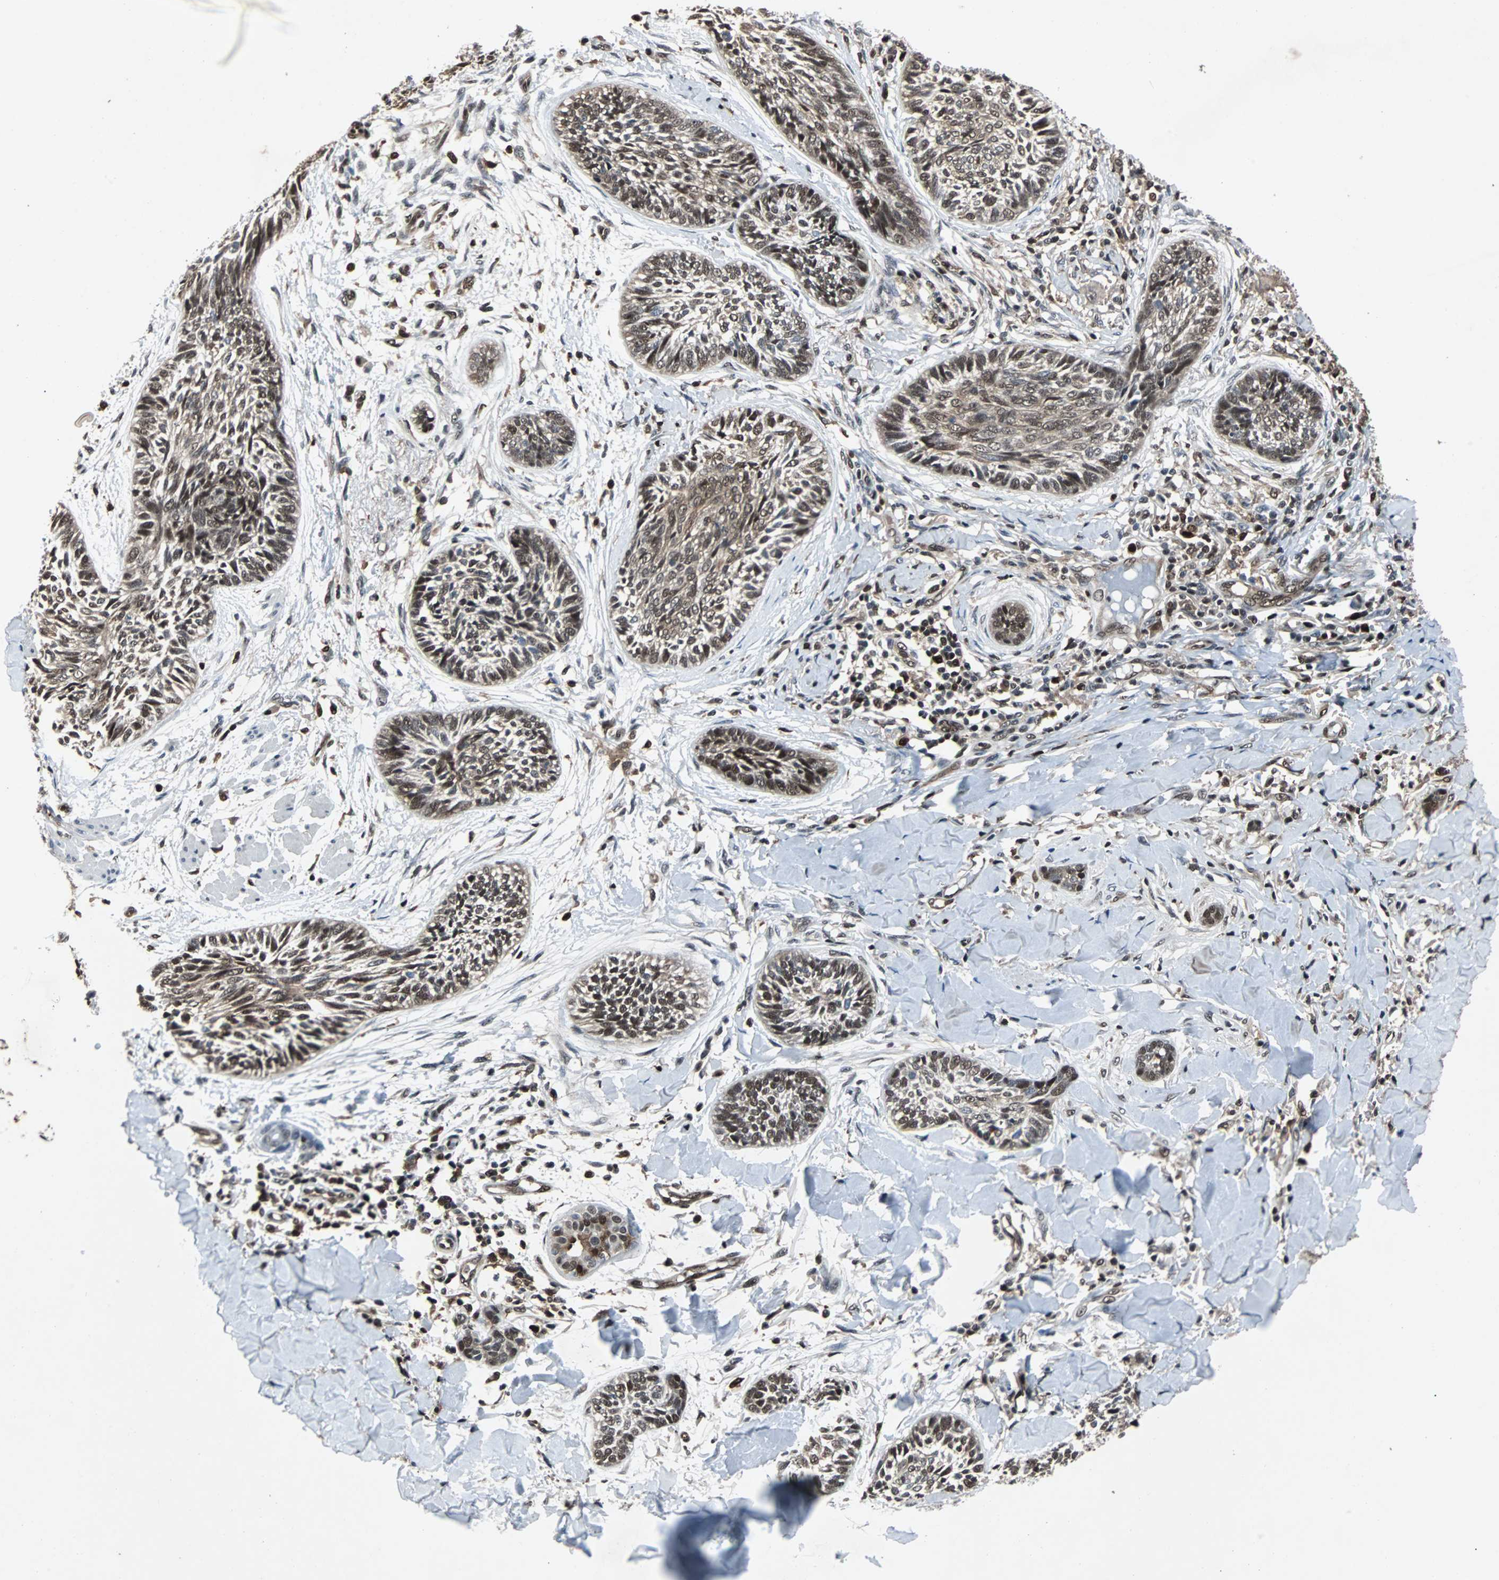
{"staining": {"intensity": "strong", "quantity": ">75%", "location": "cytoplasmic/membranous,nuclear"}, "tissue": "skin cancer", "cell_type": "Tumor cells", "image_type": "cancer", "snomed": [{"axis": "morphology", "description": "Papilloma, NOS"}, {"axis": "morphology", "description": "Basal cell carcinoma"}, {"axis": "topography", "description": "Skin"}], "caption": "Basal cell carcinoma (skin) was stained to show a protein in brown. There is high levels of strong cytoplasmic/membranous and nuclear staining in about >75% of tumor cells. The protein is shown in brown color, while the nuclei are stained blue.", "gene": "ACLY", "patient": {"sex": "male", "age": 87}}